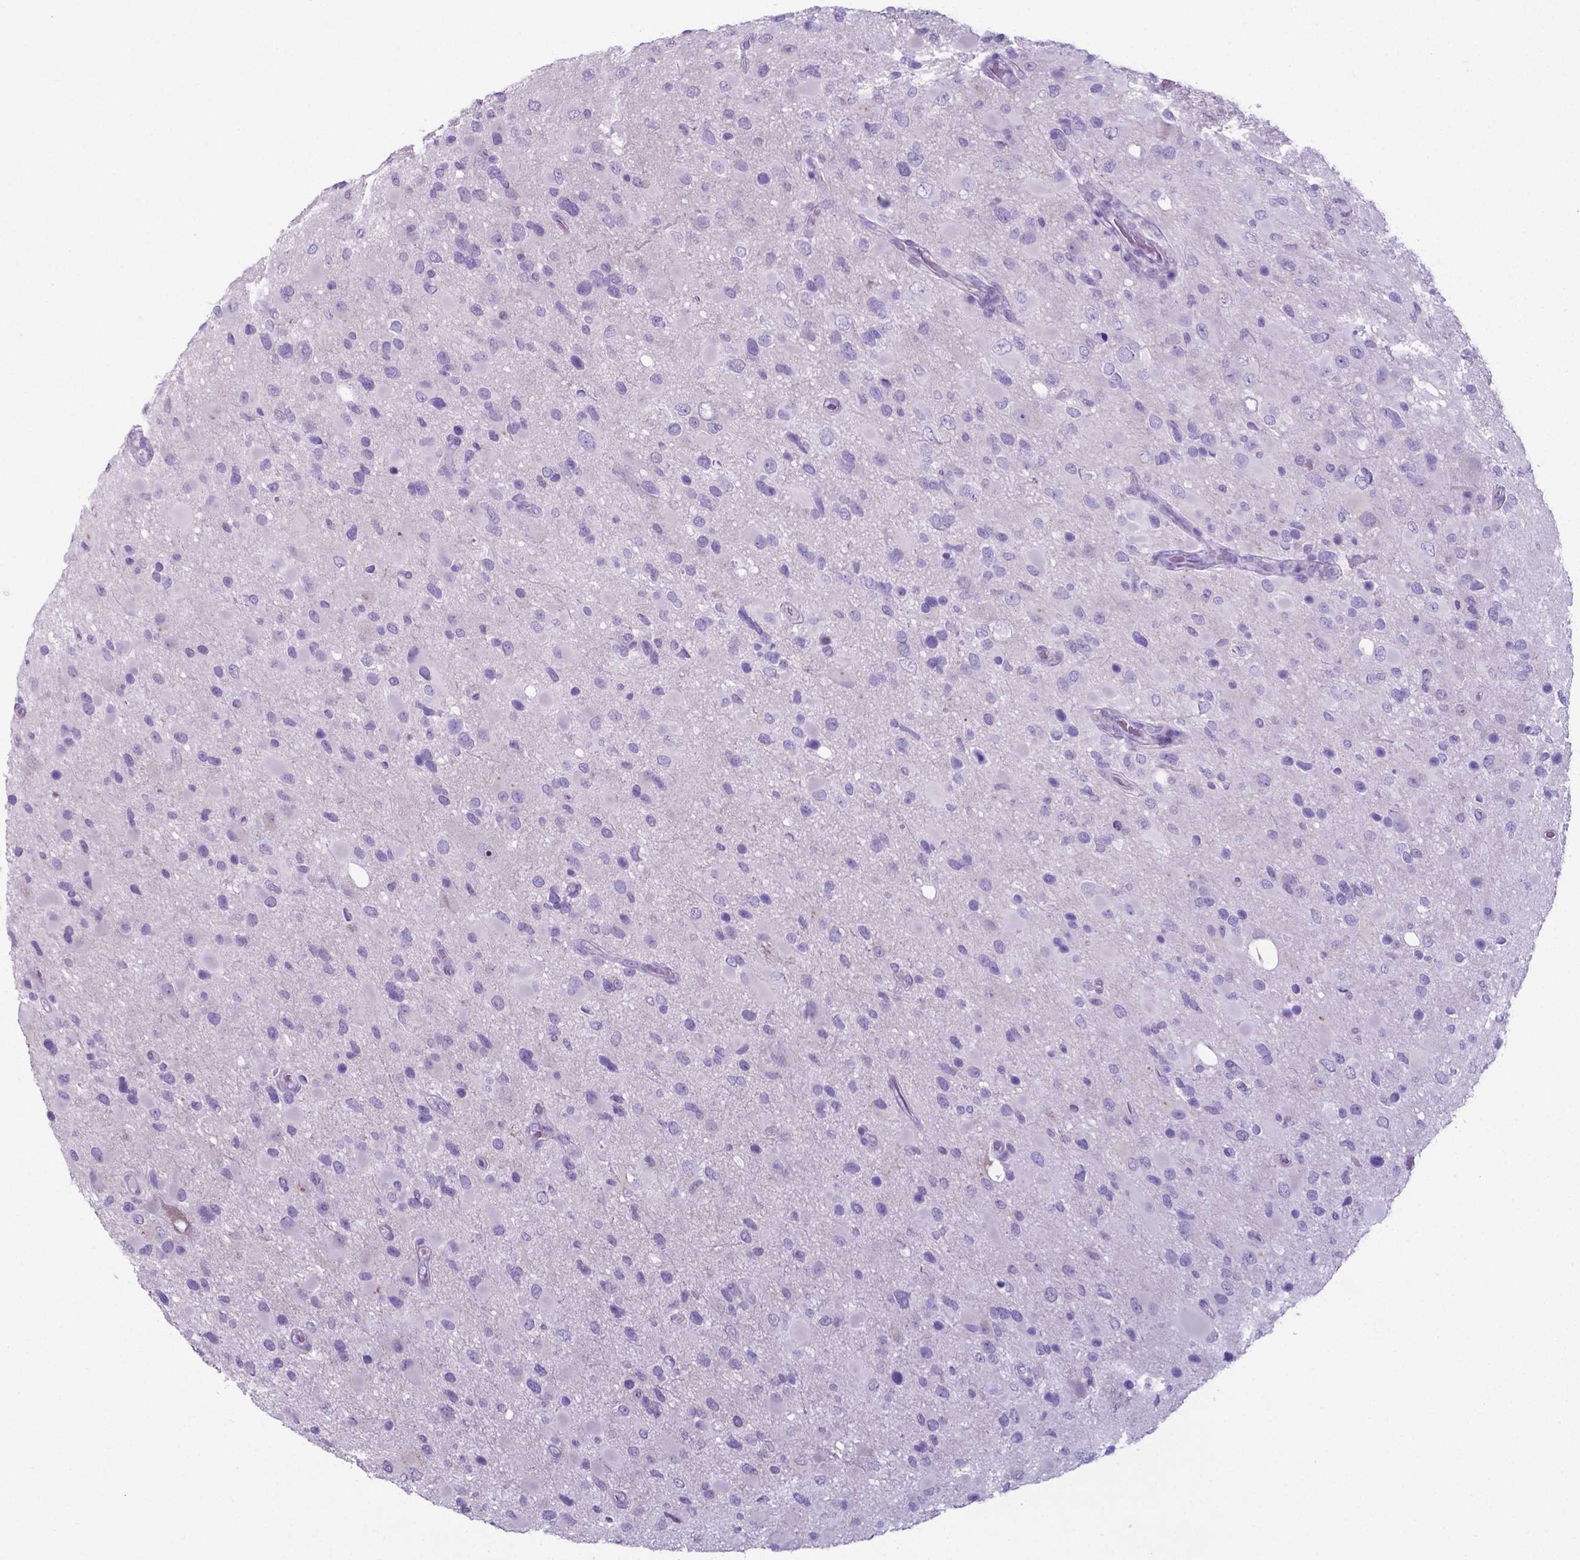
{"staining": {"intensity": "negative", "quantity": "none", "location": "none"}, "tissue": "glioma", "cell_type": "Tumor cells", "image_type": "cancer", "snomed": [{"axis": "morphology", "description": "Glioma, malignant, Low grade"}, {"axis": "topography", "description": "Brain"}], "caption": "The IHC histopathology image has no significant staining in tumor cells of malignant glioma (low-grade) tissue. The staining is performed using DAB (3,3'-diaminobenzidine) brown chromogen with nuclei counter-stained in using hematoxylin.", "gene": "AP5B1", "patient": {"sex": "female", "age": 32}}